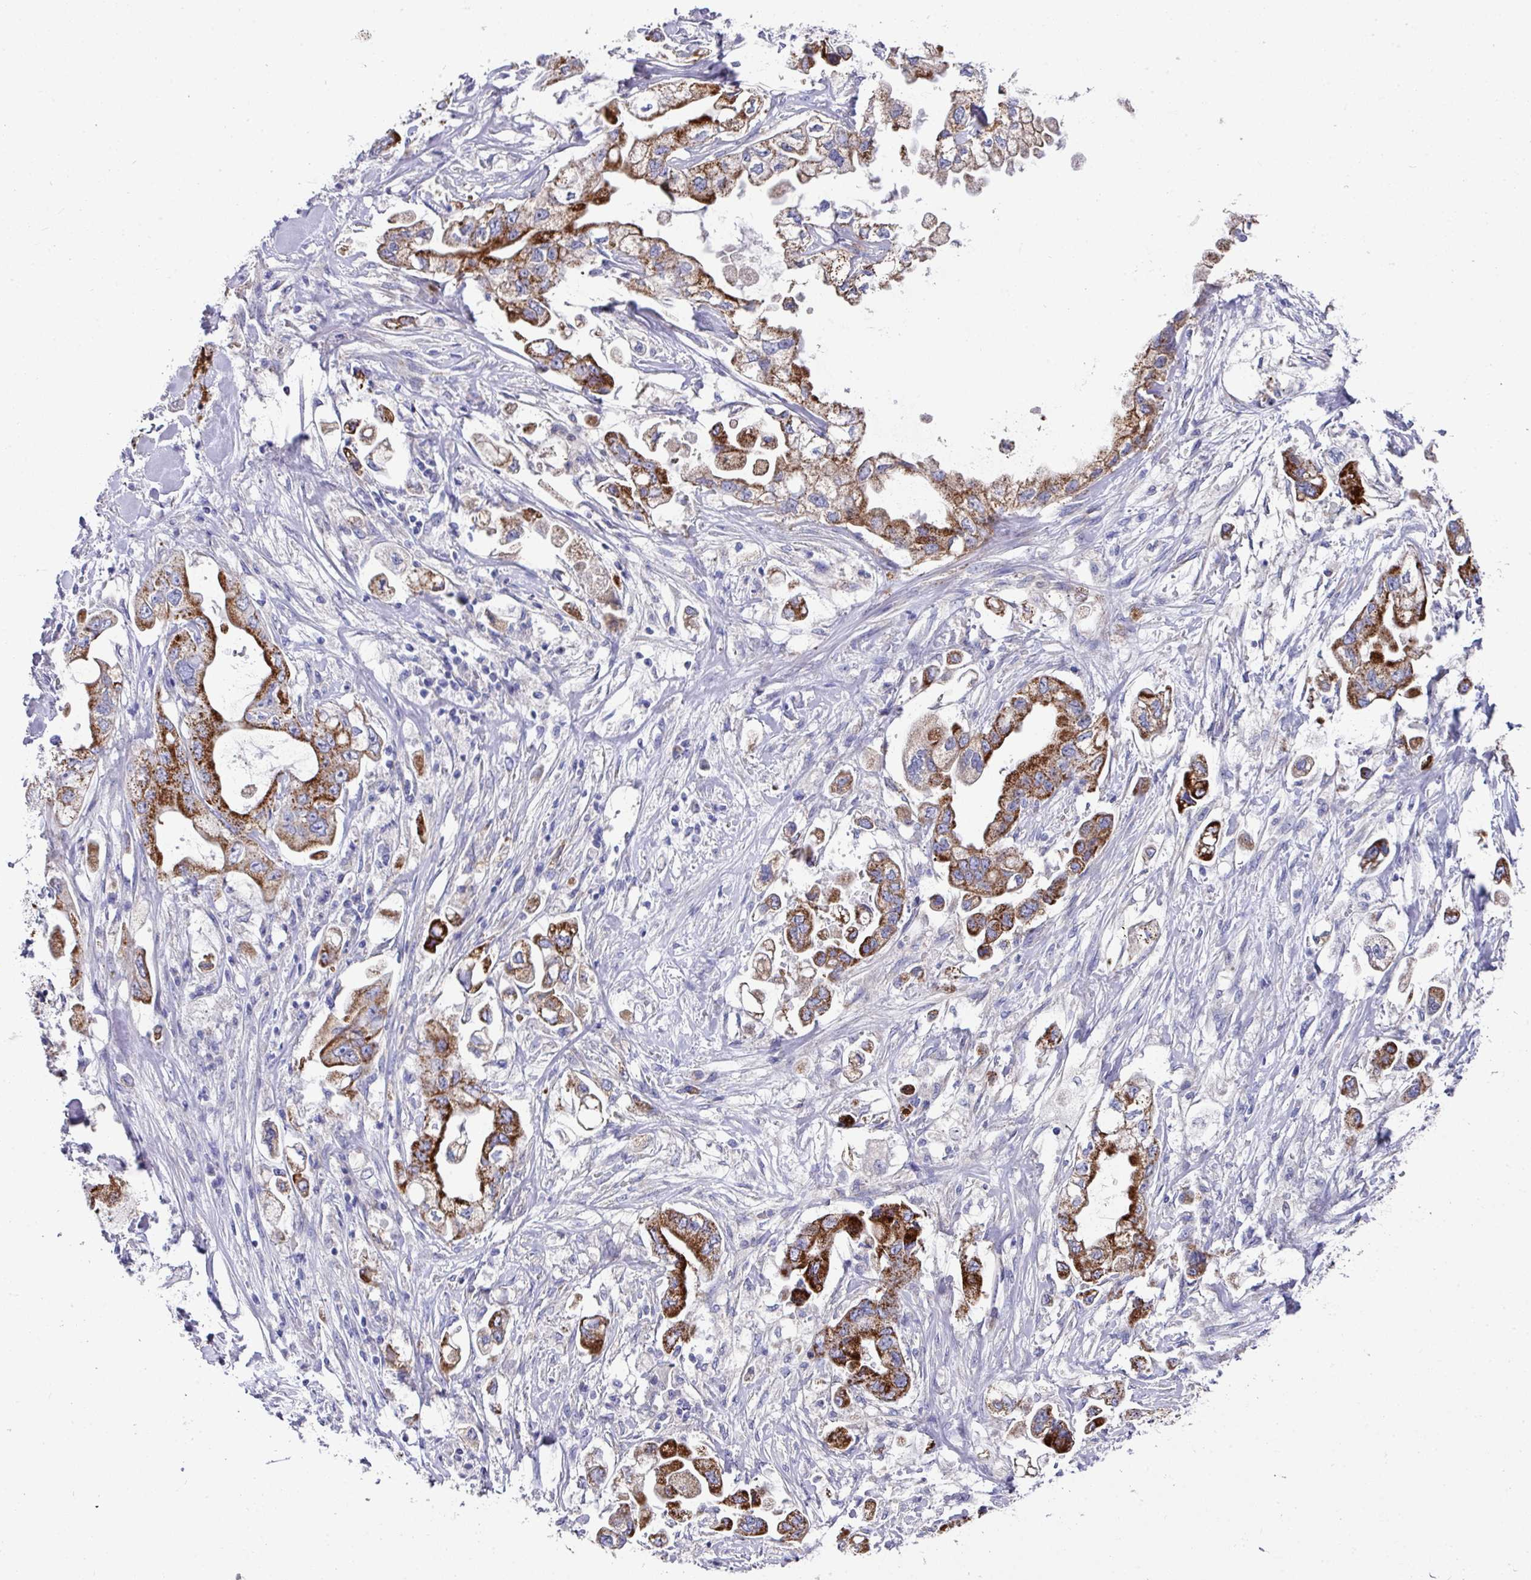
{"staining": {"intensity": "strong", "quantity": ">75%", "location": "cytoplasmic/membranous"}, "tissue": "stomach cancer", "cell_type": "Tumor cells", "image_type": "cancer", "snomed": [{"axis": "morphology", "description": "Adenocarcinoma, NOS"}, {"axis": "topography", "description": "Stomach"}], "caption": "Immunohistochemical staining of human stomach cancer demonstrates strong cytoplasmic/membranous protein expression in about >75% of tumor cells.", "gene": "CLDN1", "patient": {"sex": "male", "age": 62}}